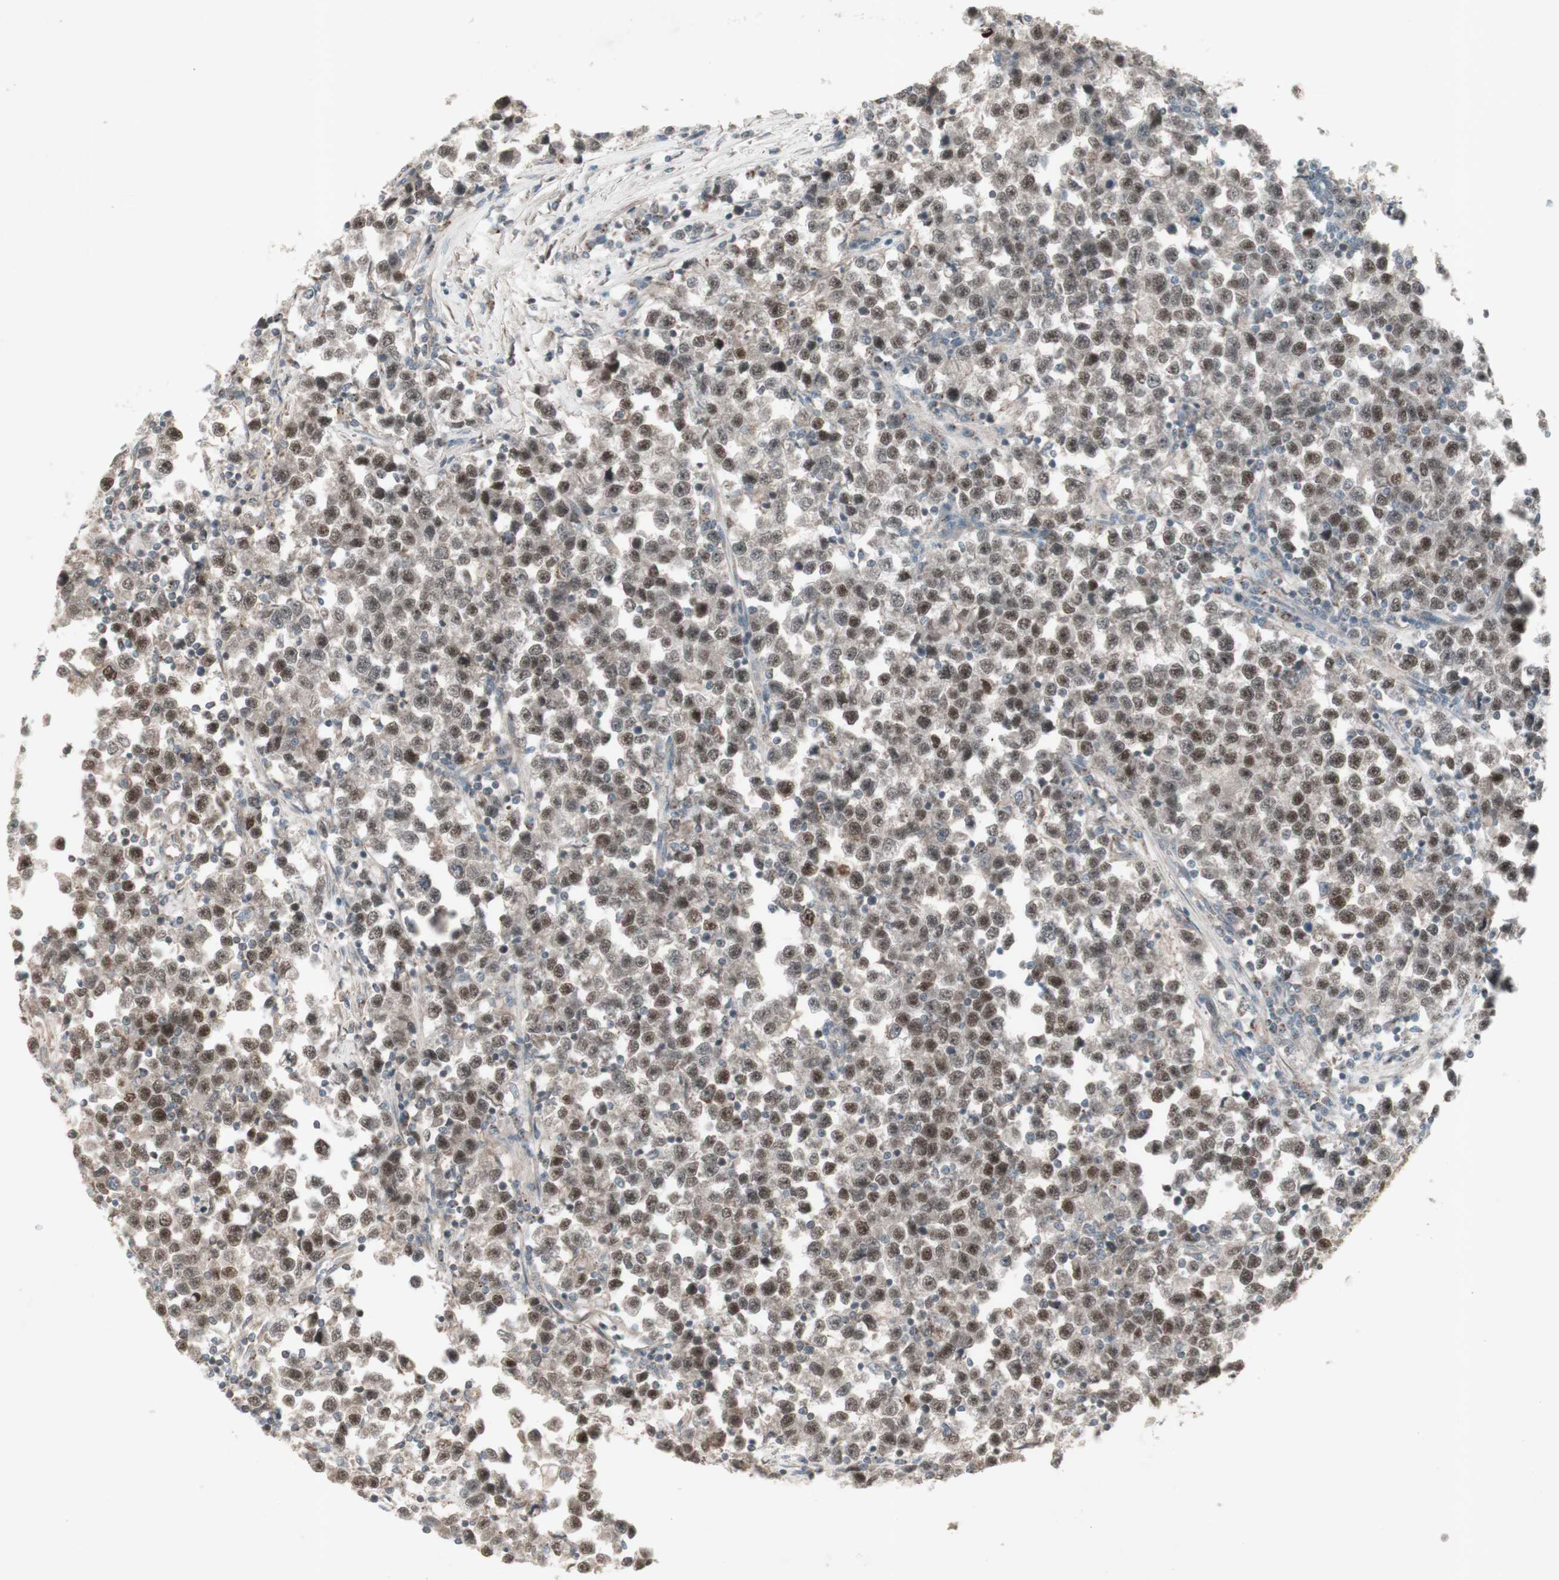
{"staining": {"intensity": "weak", "quantity": ">75%", "location": "nuclear"}, "tissue": "testis cancer", "cell_type": "Tumor cells", "image_type": "cancer", "snomed": [{"axis": "morphology", "description": "Seminoma, NOS"}, {"axis": "topography", "description": "Testis"}], "caption": "Weak nuclear protein staining is seen in approximately >75% of tumor cells in testis seminoma.", "gene": "MSH6", "patient": {"sex": "male", "age": 43}}